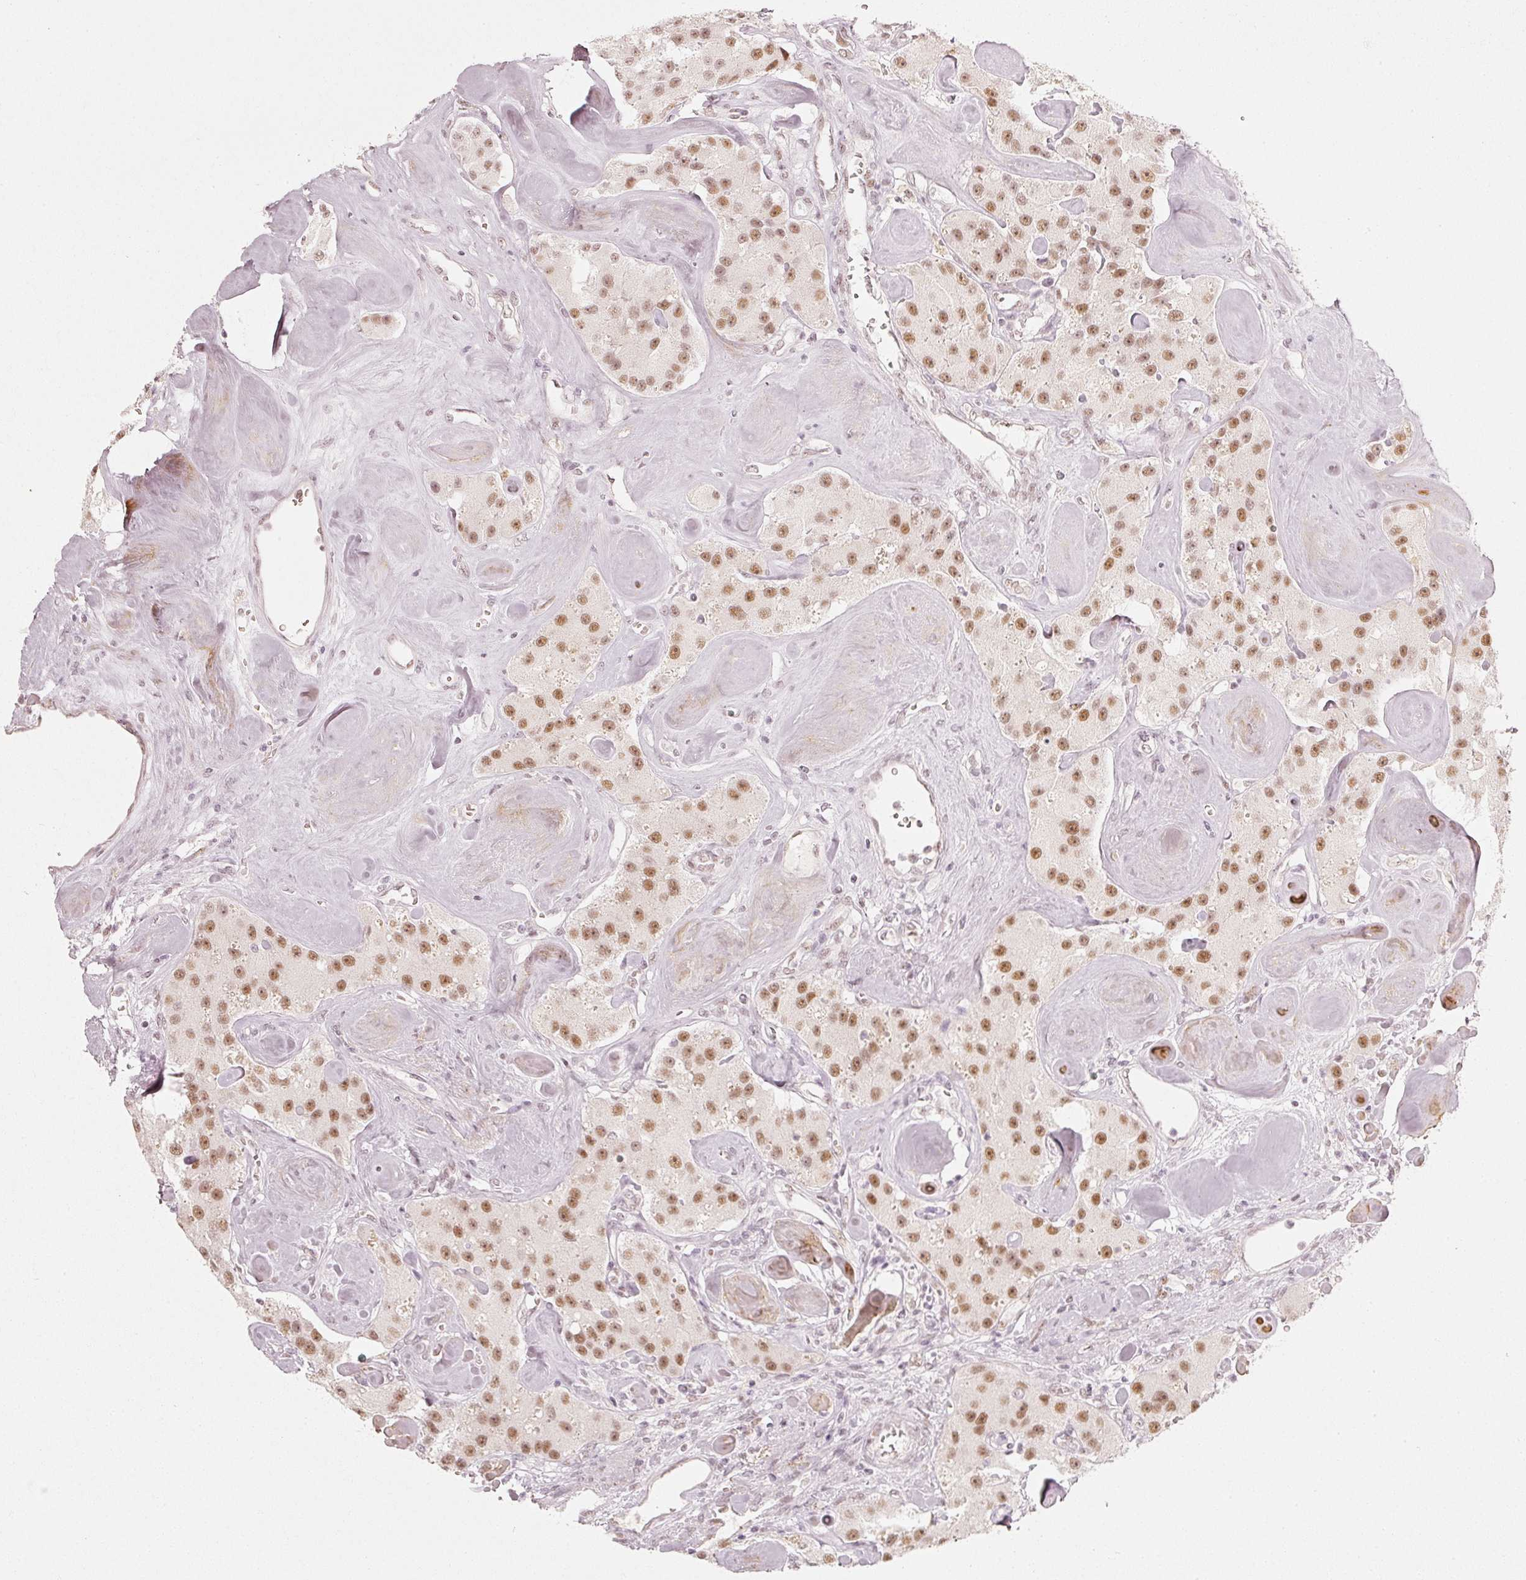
{"staining": {"intensity": "moderate", "quantity": ">75%", "location": "nuclear"}, "tissue": "carcinoid", "cell_type": "Tumor cells", "image_type": "cancer", "snomed": [{"axis": "morphology", "description": "Carcinoid, malignant, NOS"}, {"axis": "topography", "description": "Pancreas"}], "caption": "Tumor cells demonstrate medium levels of moderate nuclear expression in about >75% of cells in human carcinoid.", "gene": "PPP1R10", "patient": {"sex": "male", "age": 41}}